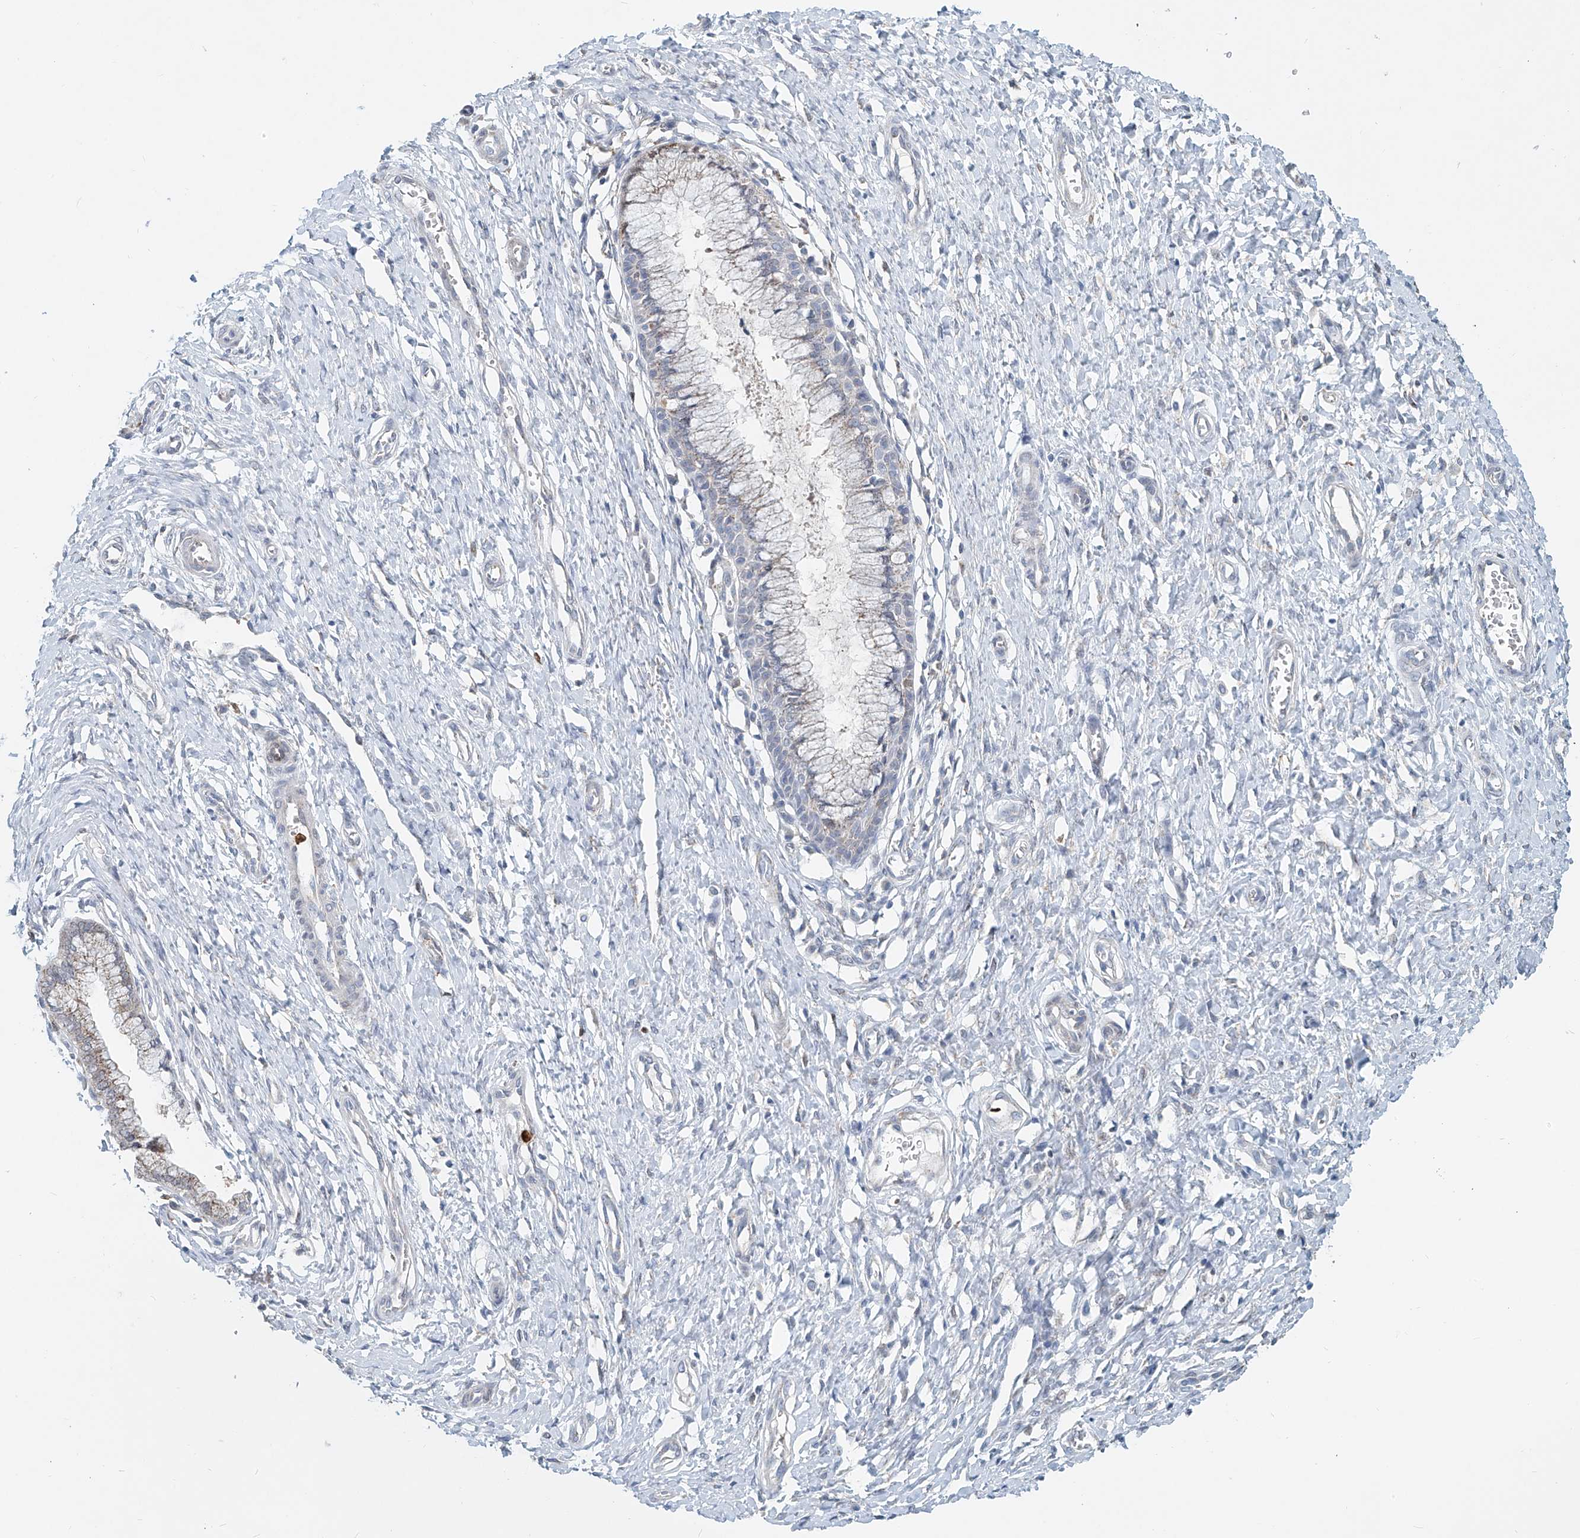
{"staining": {"intensity": "moderate", "quantity": "25%-75%", "location": "cytoplasmic/membranous"}, "tissue": "cervix", "cell_type": "Glandular cells", "image_type": "normal", "snomed": [{"axis": "morphology", "description": "Normal tissue, NOS"}, {"axis": "topography", "description": "Cervix"}], "caption": "High-power microscopy captured an immunohistochemistry (IHC) histopathology image of normal cervix, revealing moderate cytoplasmic/membranous expression in about 25%-75% of glandular cells.", "gene": "PTPRA", "patient": {"sex": "female", "age": 55}}